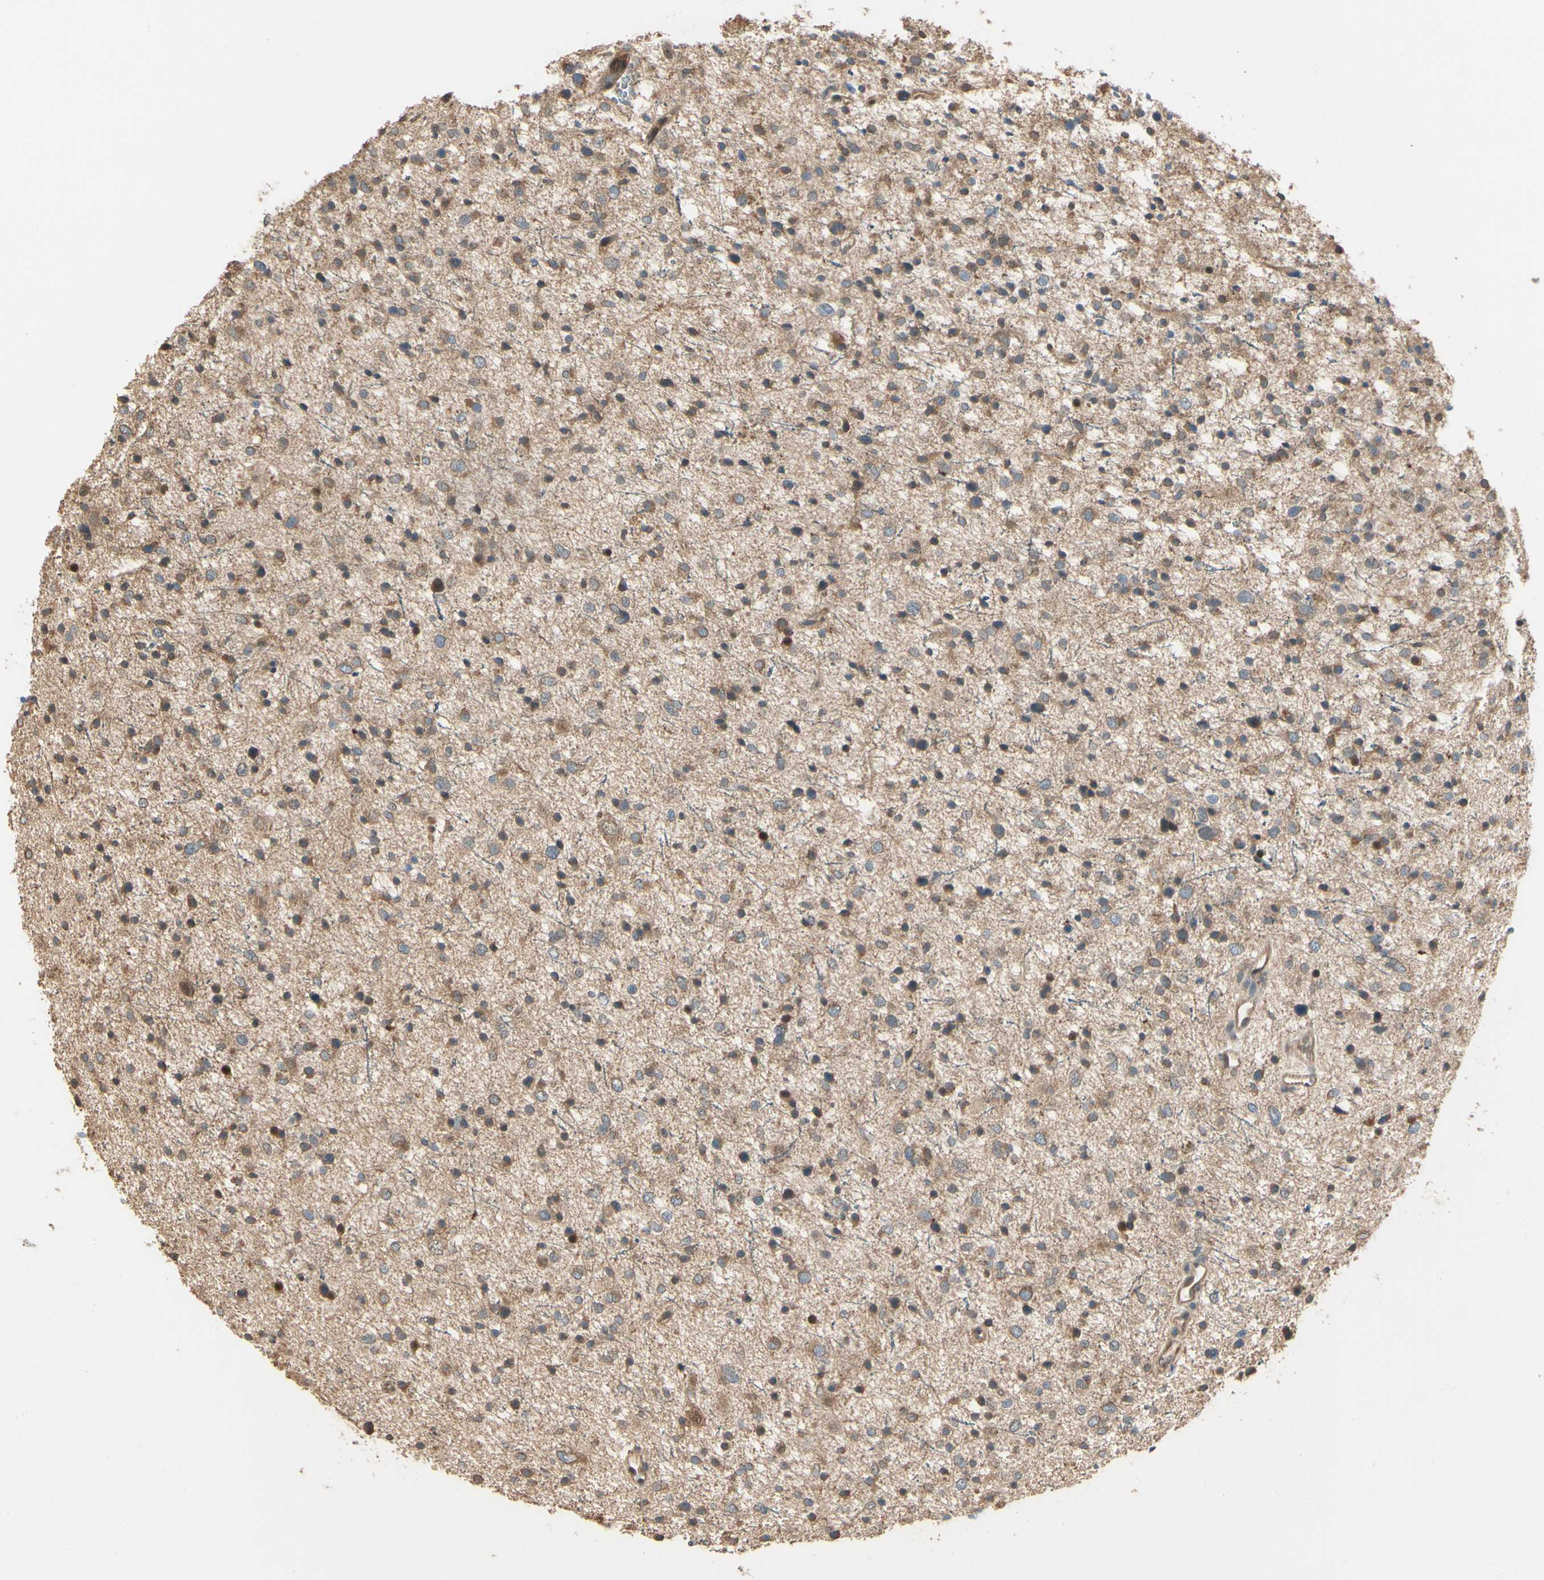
{"staining": {"intensity": "moderate", "quantity": ">75%", "location": "cytoplasmic/membranous"}, "tissue": "glioma", "cell_type": "Tumor cells", "image_type": "cancer", "snomed": [{"axis": "morphology", "description": "Glioma, malignant, Low grade"}, {"axis": "topography", "description": "Brain"}], "caption": "Immunohistochemistry of low-grade glioma (malignant) exhibits medium levels of moderate cytoplasmic/membranous positivity in about >75% of tumor cells.", "gene": "CCT7", "patient": {"sex": "female", "age": 37}}